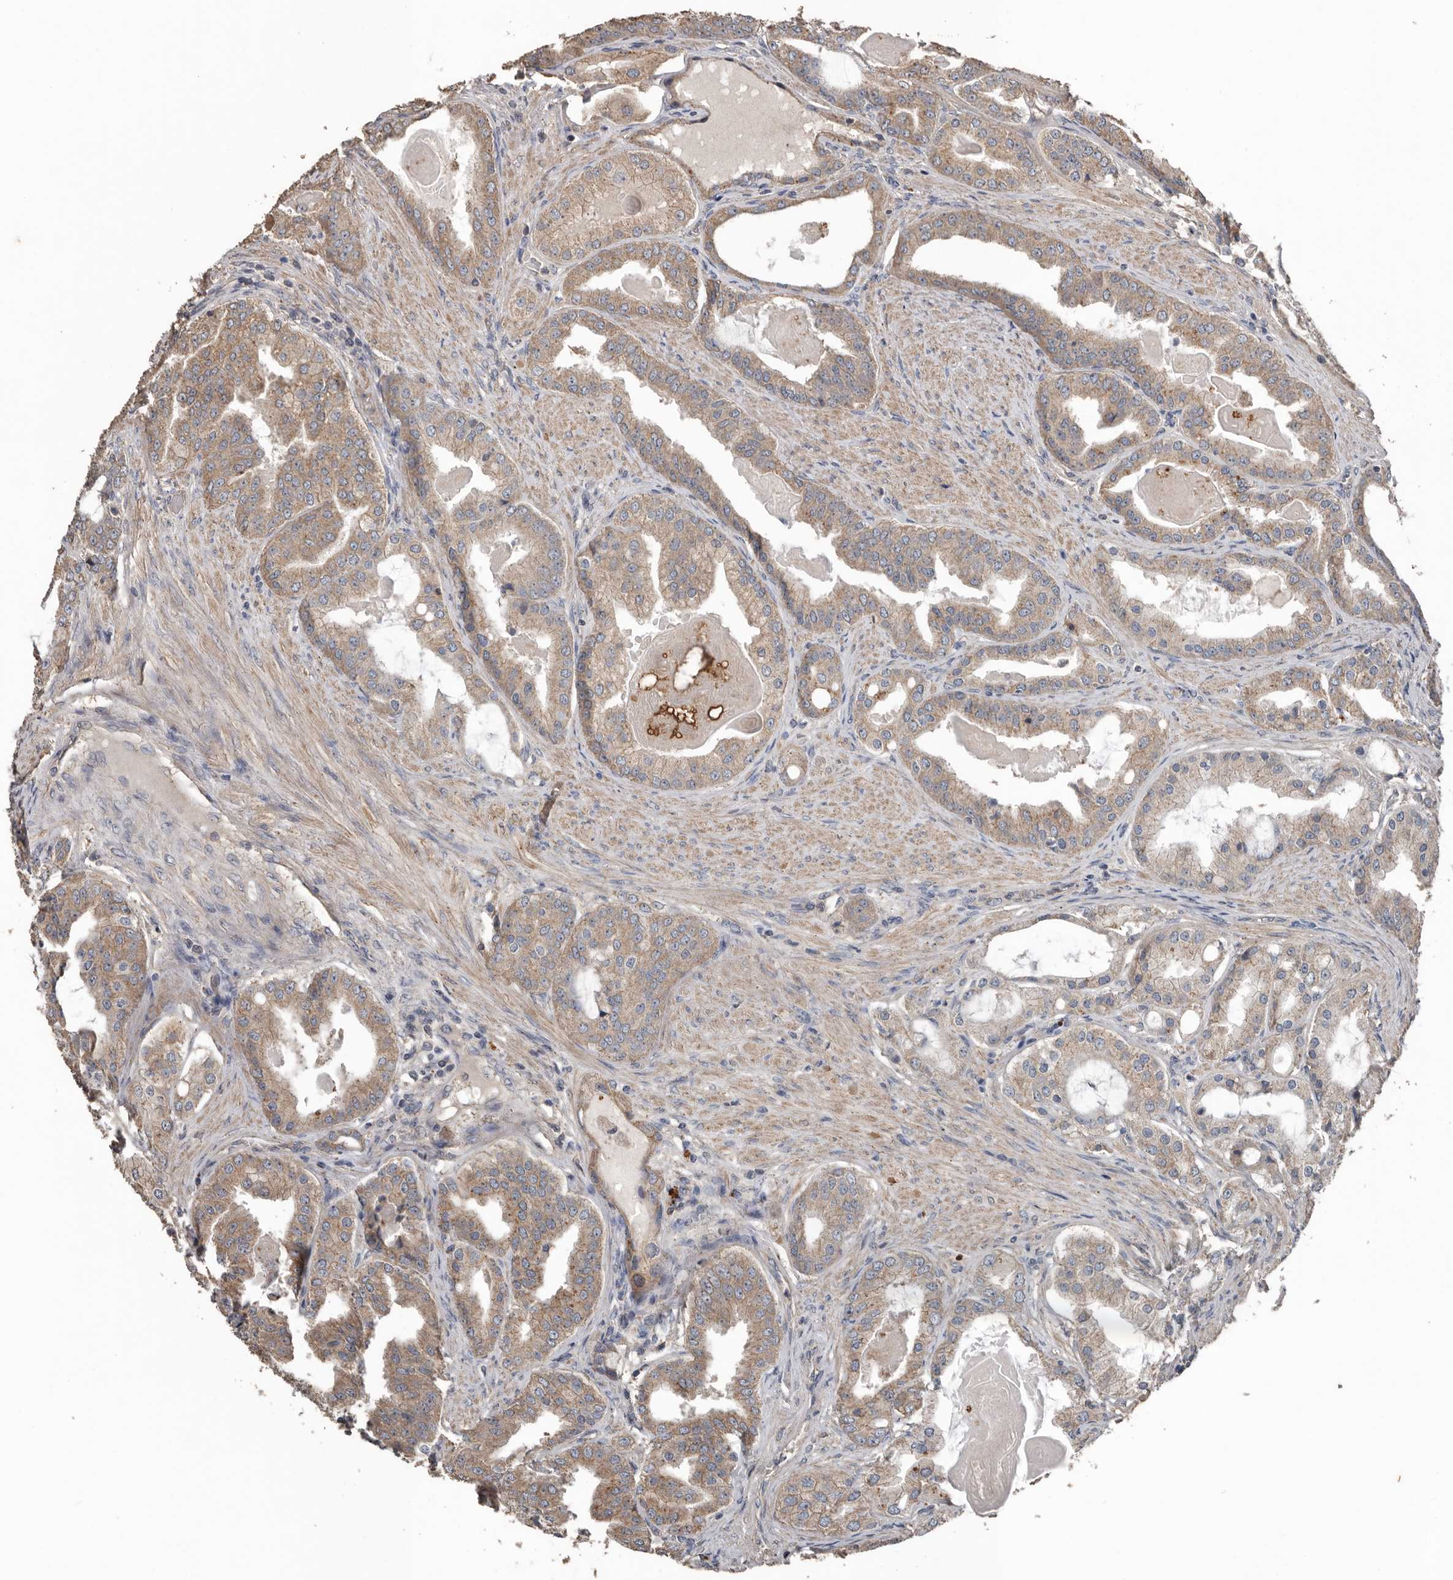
{"staining": {"intensity": "weak", "quantity": ">75%", "location": "cytoplasmic/membranous"}, "tissue": "prostate cancer", "cell_type": "Tumor cells", "image_type": "cancer", "snomed": [{"axis": "morphology", "description": "Adenocarcinoma, High grade"}, {"axis": "topography", "description": "Prostate"}], "caption": "A brown stain labels weak cytoplasmic/membranous positivity of a protein in human prostate cancer tumor cells. (IHC, brightfield microscopy, high magnification).", "gene": "HYAL4", "patient": {"sex": "male", "age": 60}}